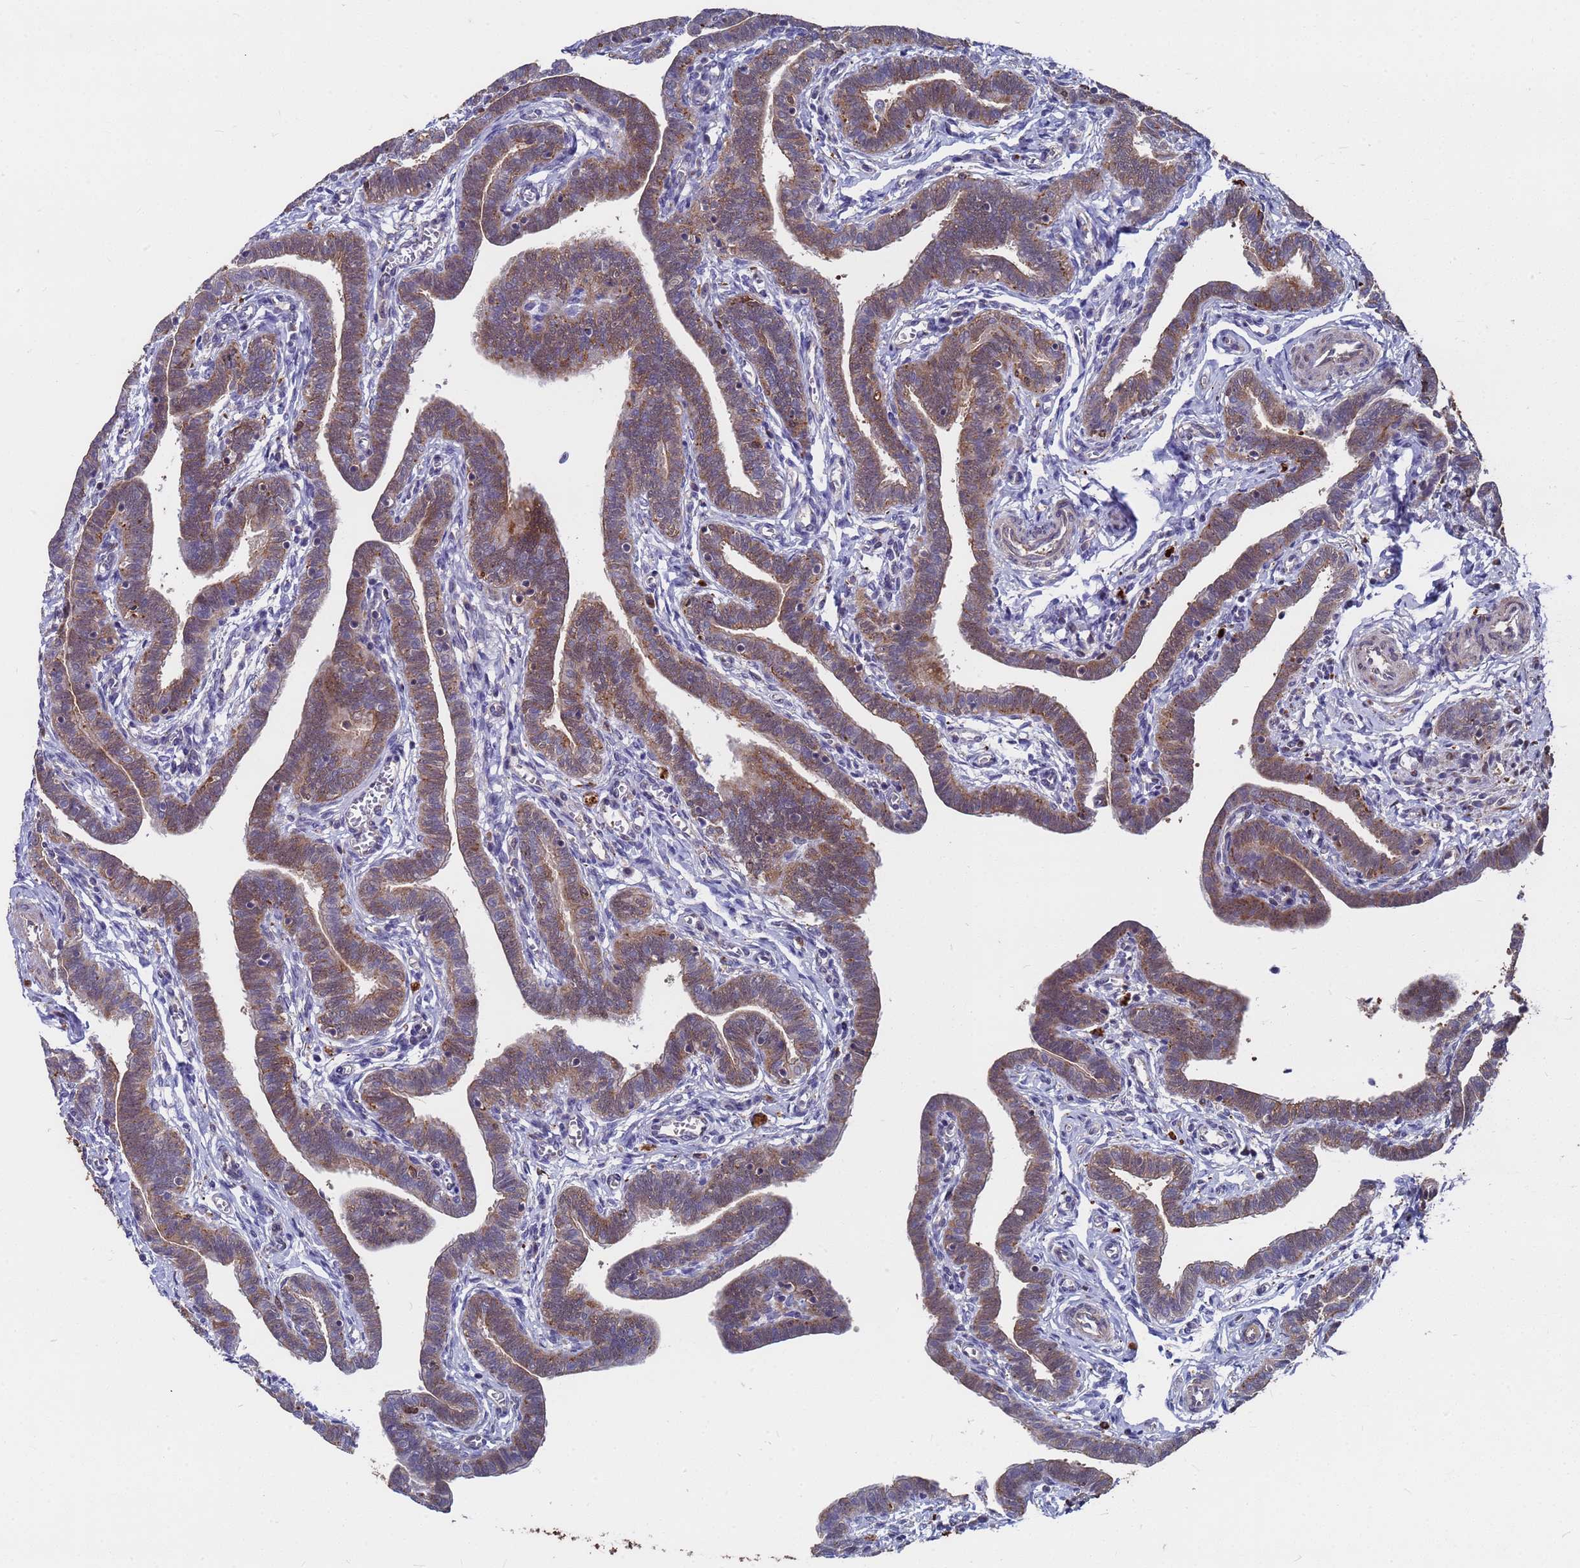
{"staining": {"intensity": "moderate", "quantity": ">75%", "location": "cytoplasmic/membranous"}, "tissue": "fallopian tube", "cell_type": "Glandular cells", "image_type": "normal", "snomed": [{"axis": "morphology", "description": "Normal tissue, NOS"}, {"axis": "topography", "description": "Fallopian tube"}], "caption": "Glandular cells reveal medium levels of moderate cytoplasmic/membranous expression in approximately >75% of cells in benign fallopian tube. Nuclei are stained in blue.", "gene": "TMBIM6", "patient": {"sex": "female", "age": 36}}